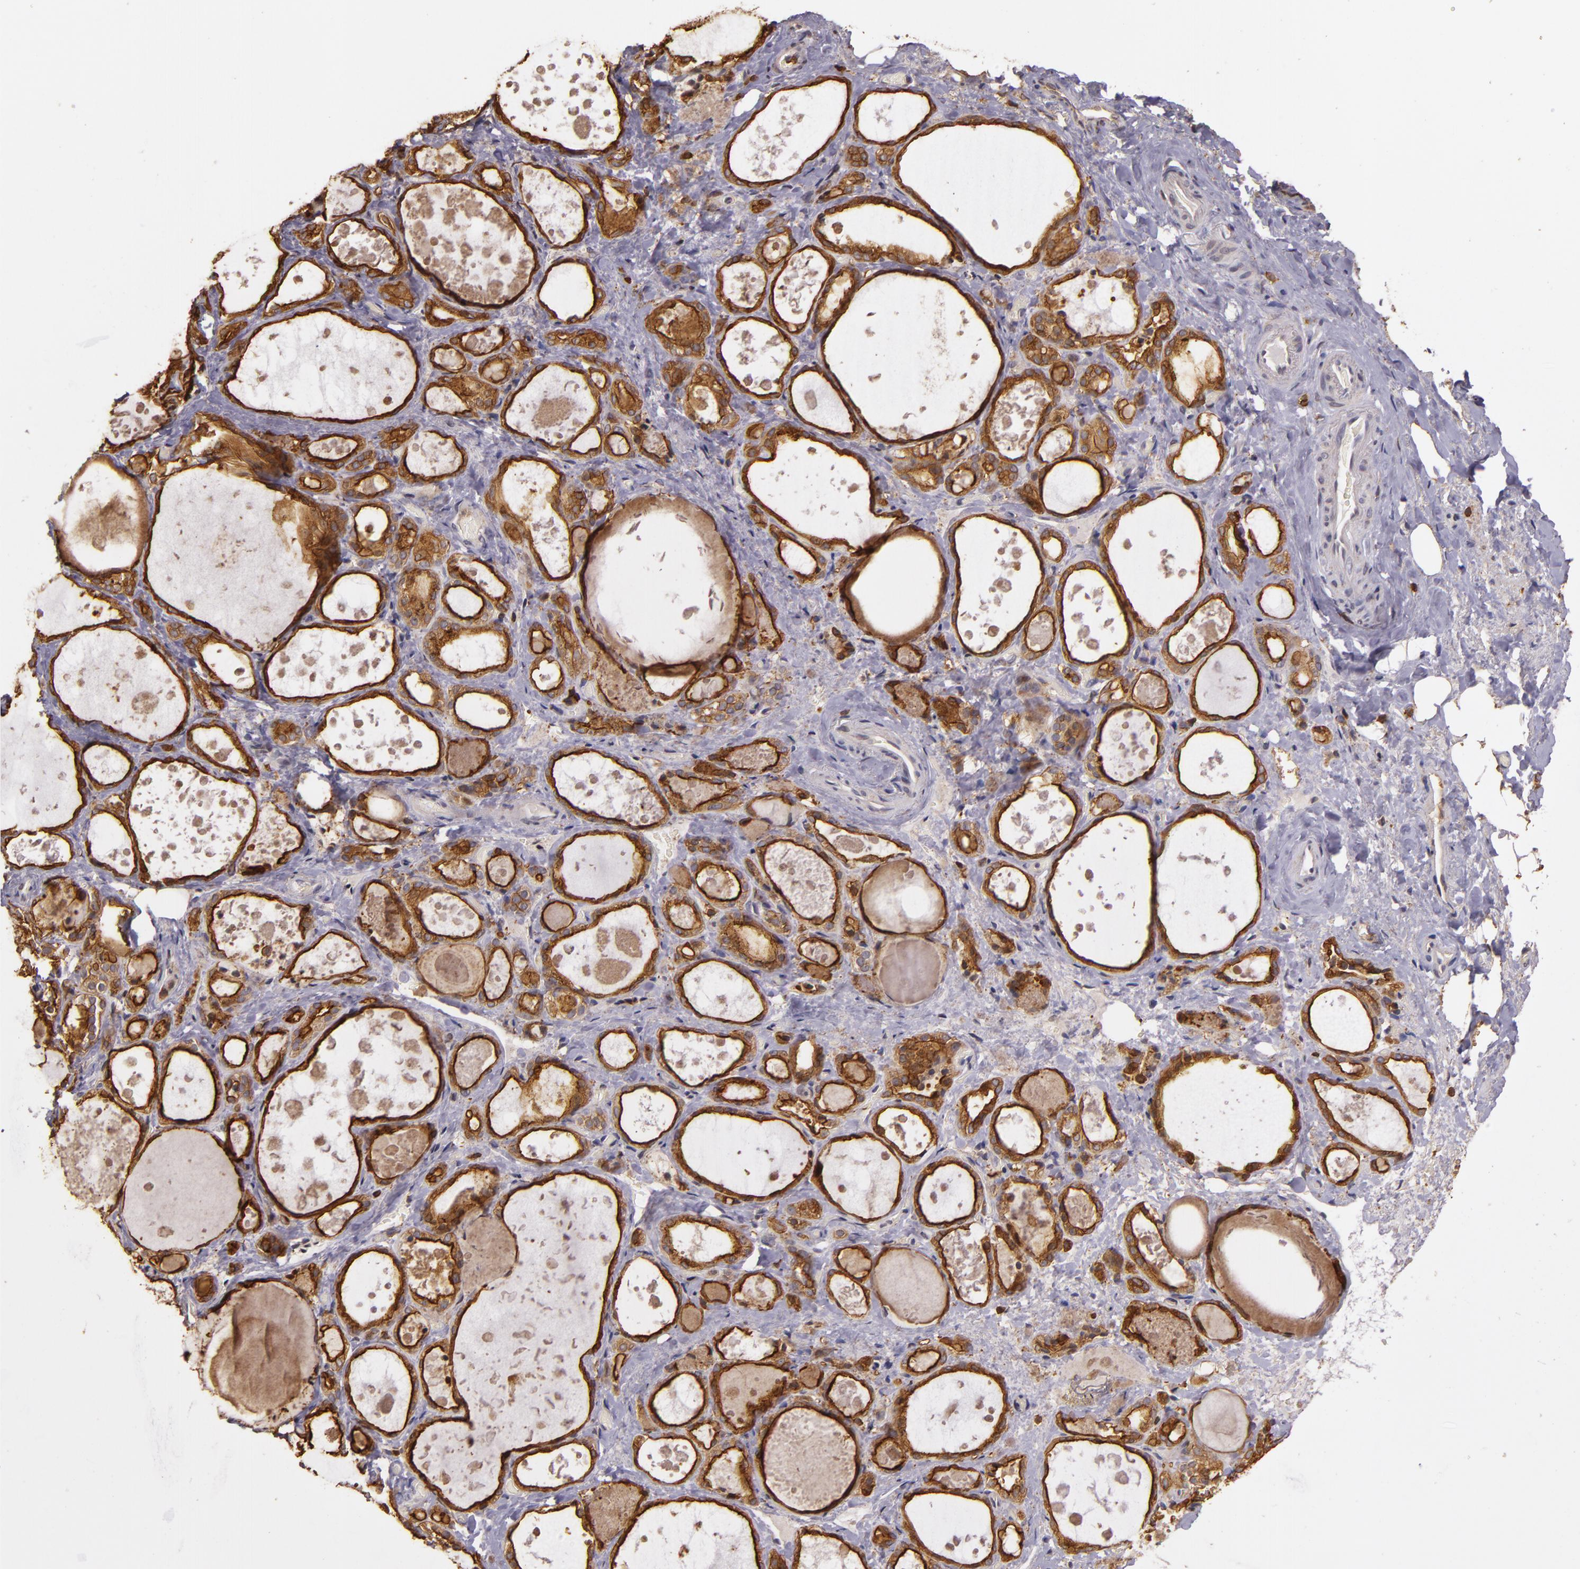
{"staining": {"intensity": "strong", "quantity": ">75%", "location": "cytoplasmic/membranous"}, "tissue": "thyroid gland", "cell_type": "Glandular cells", "image_type": "normal", "snomed": [{"axis": "morphology", "description": "Normal tissue, NOS"}, {"axis": "topography", "description": "Thyroid gland"}], "caption": "Immunohistochemistry (IHC) of unremarkable human thyroid gland reveals high levels of strong cytoplasmic/membranous positivity in approximately >75% of glandular cells. The protein is shown in brown color, while the nuclei are stained blue.", "gene": "SLC9A3R1", "patient": {"sex": "female", "age": 75}}